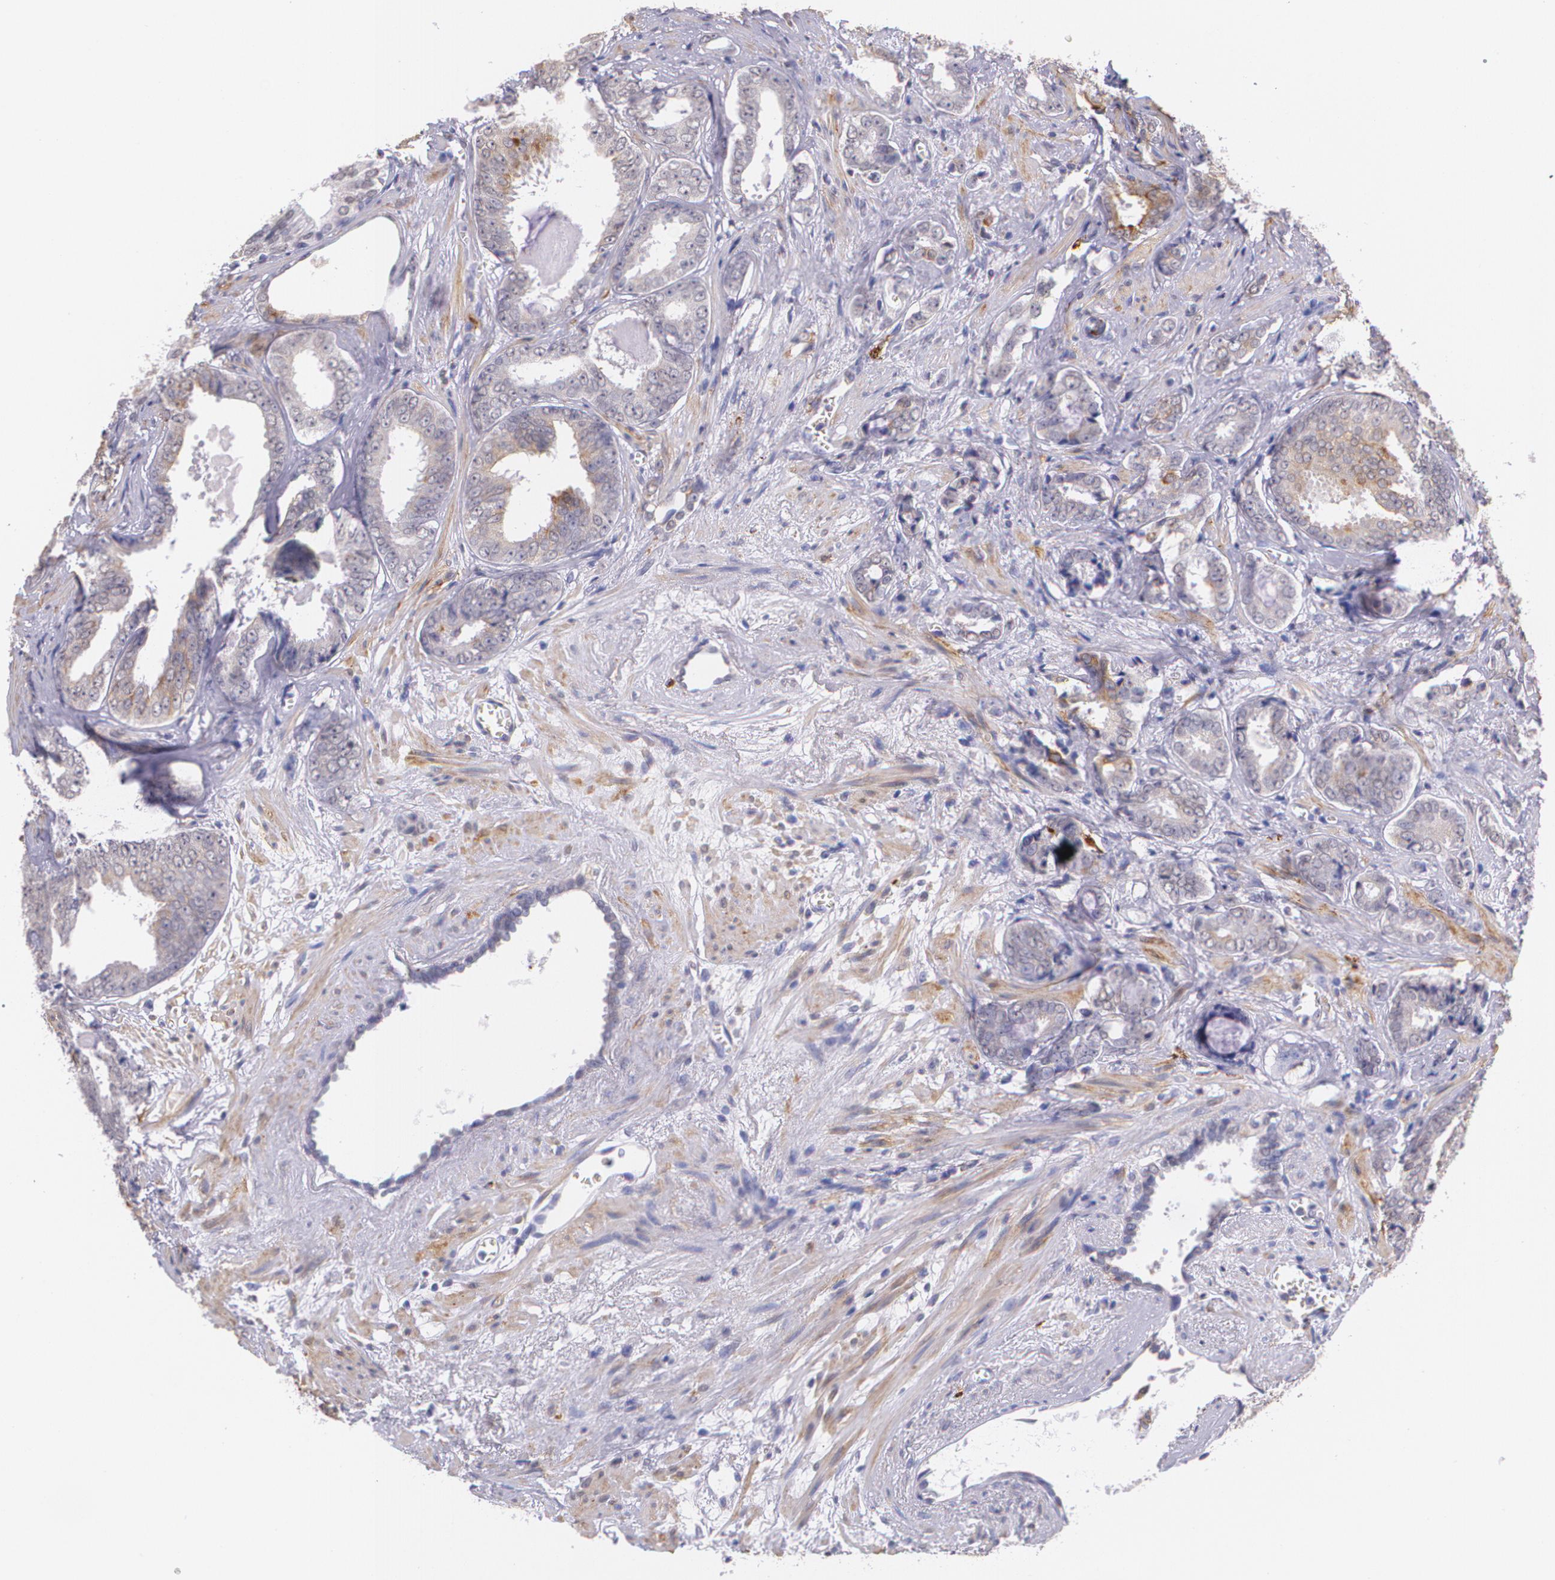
{"staining": {"intensity": "weak", "quantity": ">75%", "location": "cytoplasmic/membranous"}, "tissue": "prostate cancer", "cell_type": "Tumor cells", "image_type": "cancer", "snomed": [{"axis": "morphology", "description": "Adenocarcinoma, Medium grade"}, {"axis": "topography", "description": "Prostate"}], "caption": "A brown stain highlights weak cytoplasmic/membranous staining of a protein in human medium-grade adenocarcinoma (prostate) tumor cells.", "gene": "RTN1", "patient": {"sex": "male", "age": 79}}